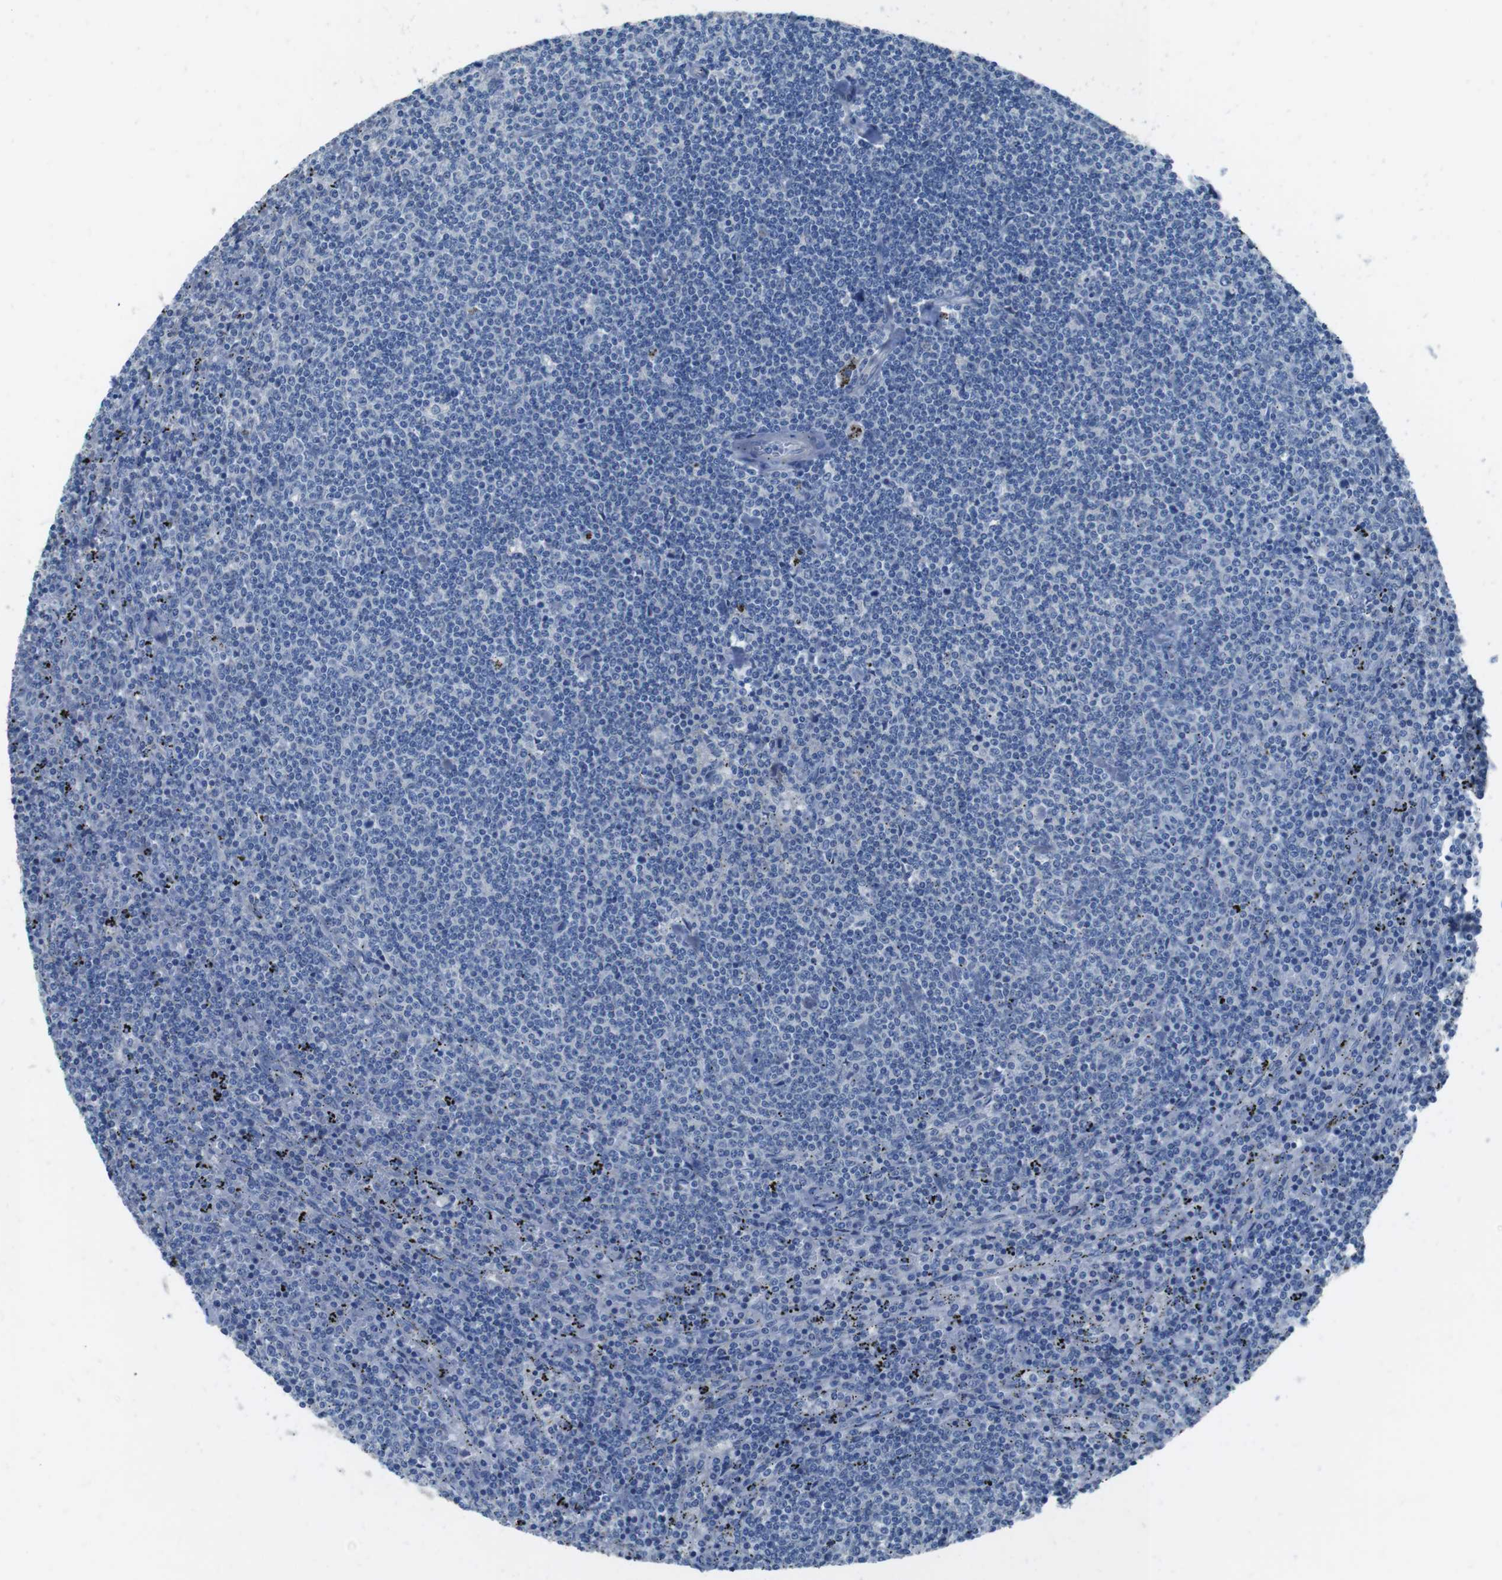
{"staining": {"intensity": "negative", "quantity": "none", "location": "none"}, "tissue": "lymphoma", "cell_type": "Tumor cells", "image_type": "cancer", "snomed": [{"axis": "morphology", "description": "Malignant lymphoma, non-Hodgkin's type, Low grade"}, {"axis": "topography", "description": "Spleen"}], "caption": "Lymphoma was stained to show a protein in brown. There is no significant expression in tumor cells.", "gene": "CYP2C8", "patient": {"sex": "female", "age": 50}}